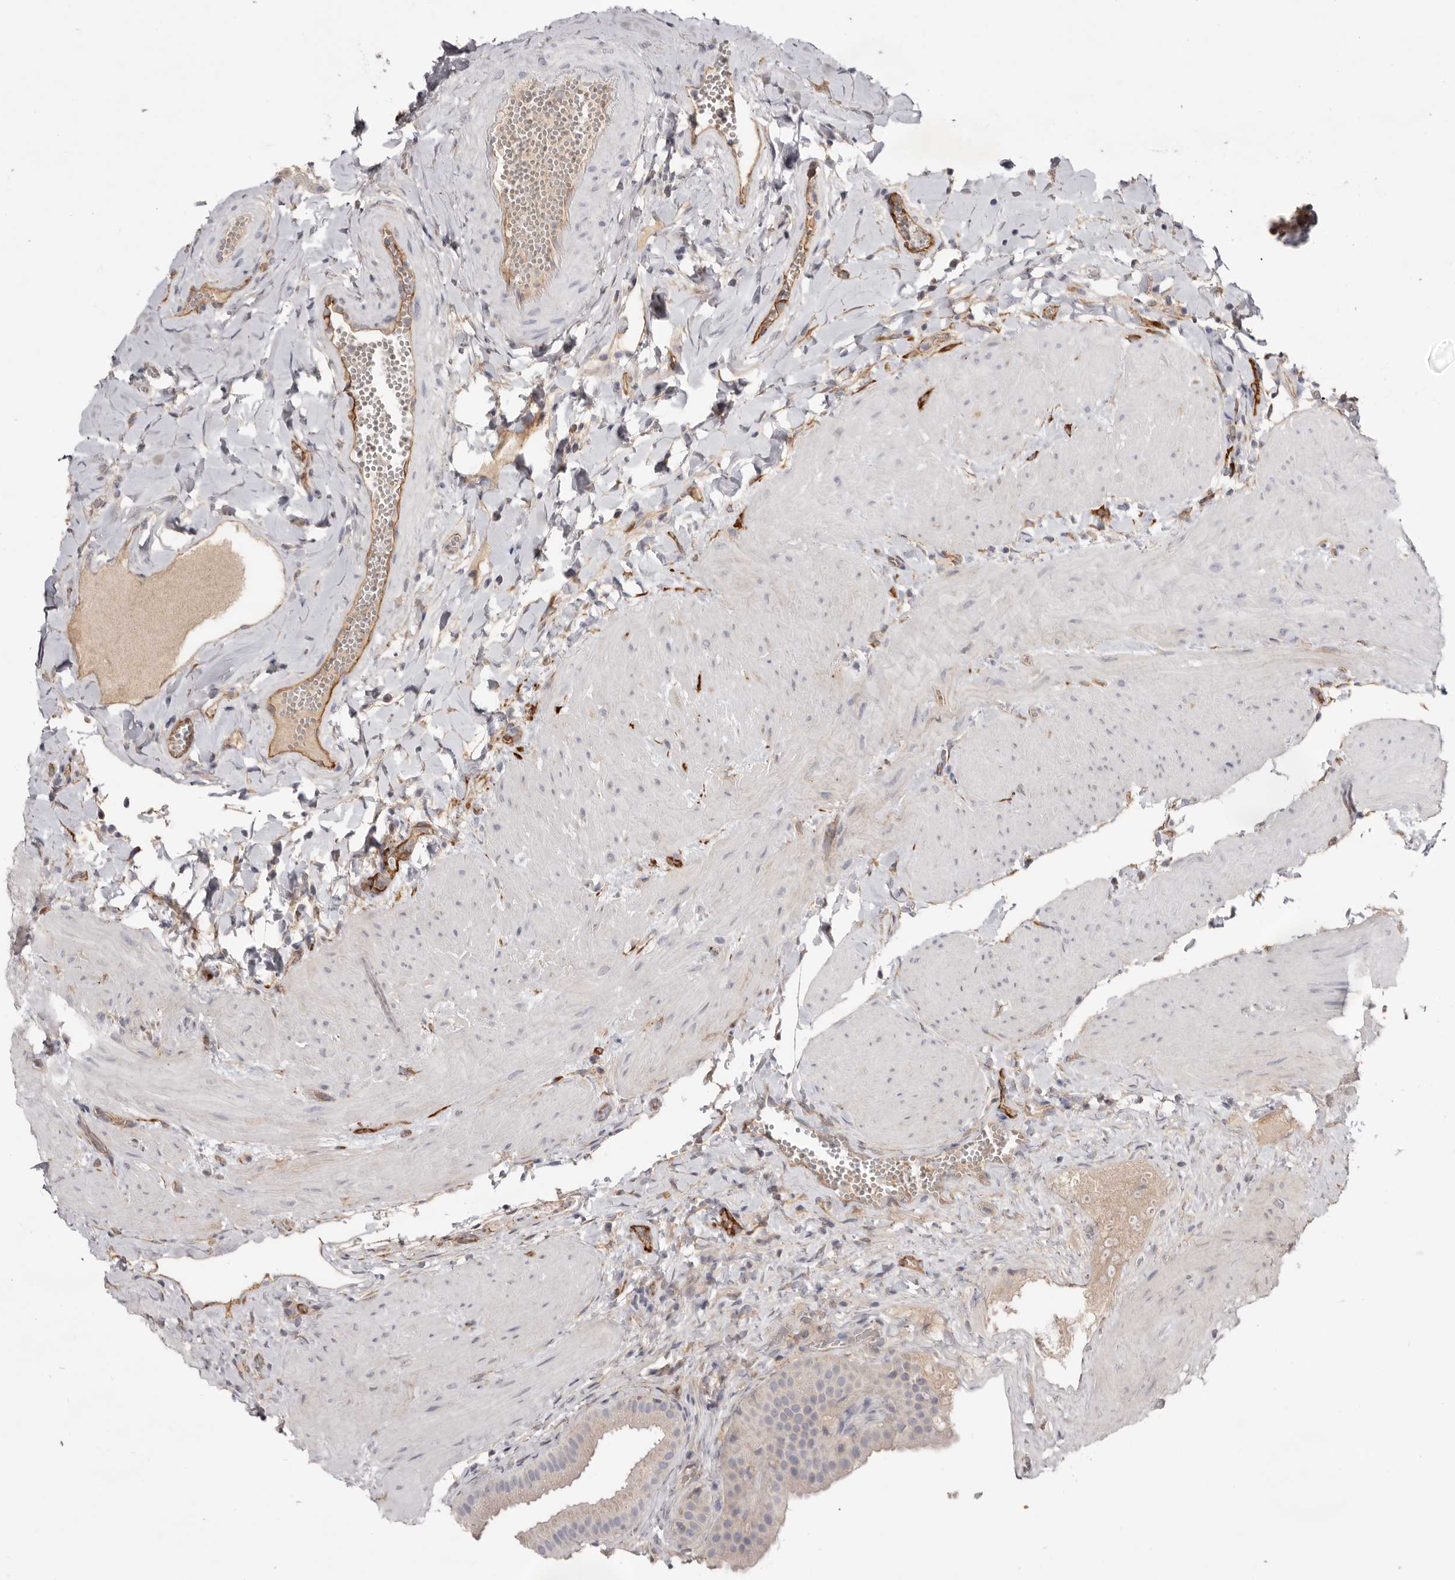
{"staining": {"intensity": "negative", "quantity": "none", "location": "none"}, "tissue": "gallbladder", "cell_type": "Glandular cells", "image_type": "normal", "snomed": [{"axis": "morphology", "description": "Normal tissue, NOS"}, {"axis": "topography", "description": "Gallbladder"}], "caption": "DAB immunohistochemical staining of unremarkable gallbladder demonstrates no significant staining in glandular cells.", "gene": "LRRC66", "patient": {"sex": "male", "age": 55}}